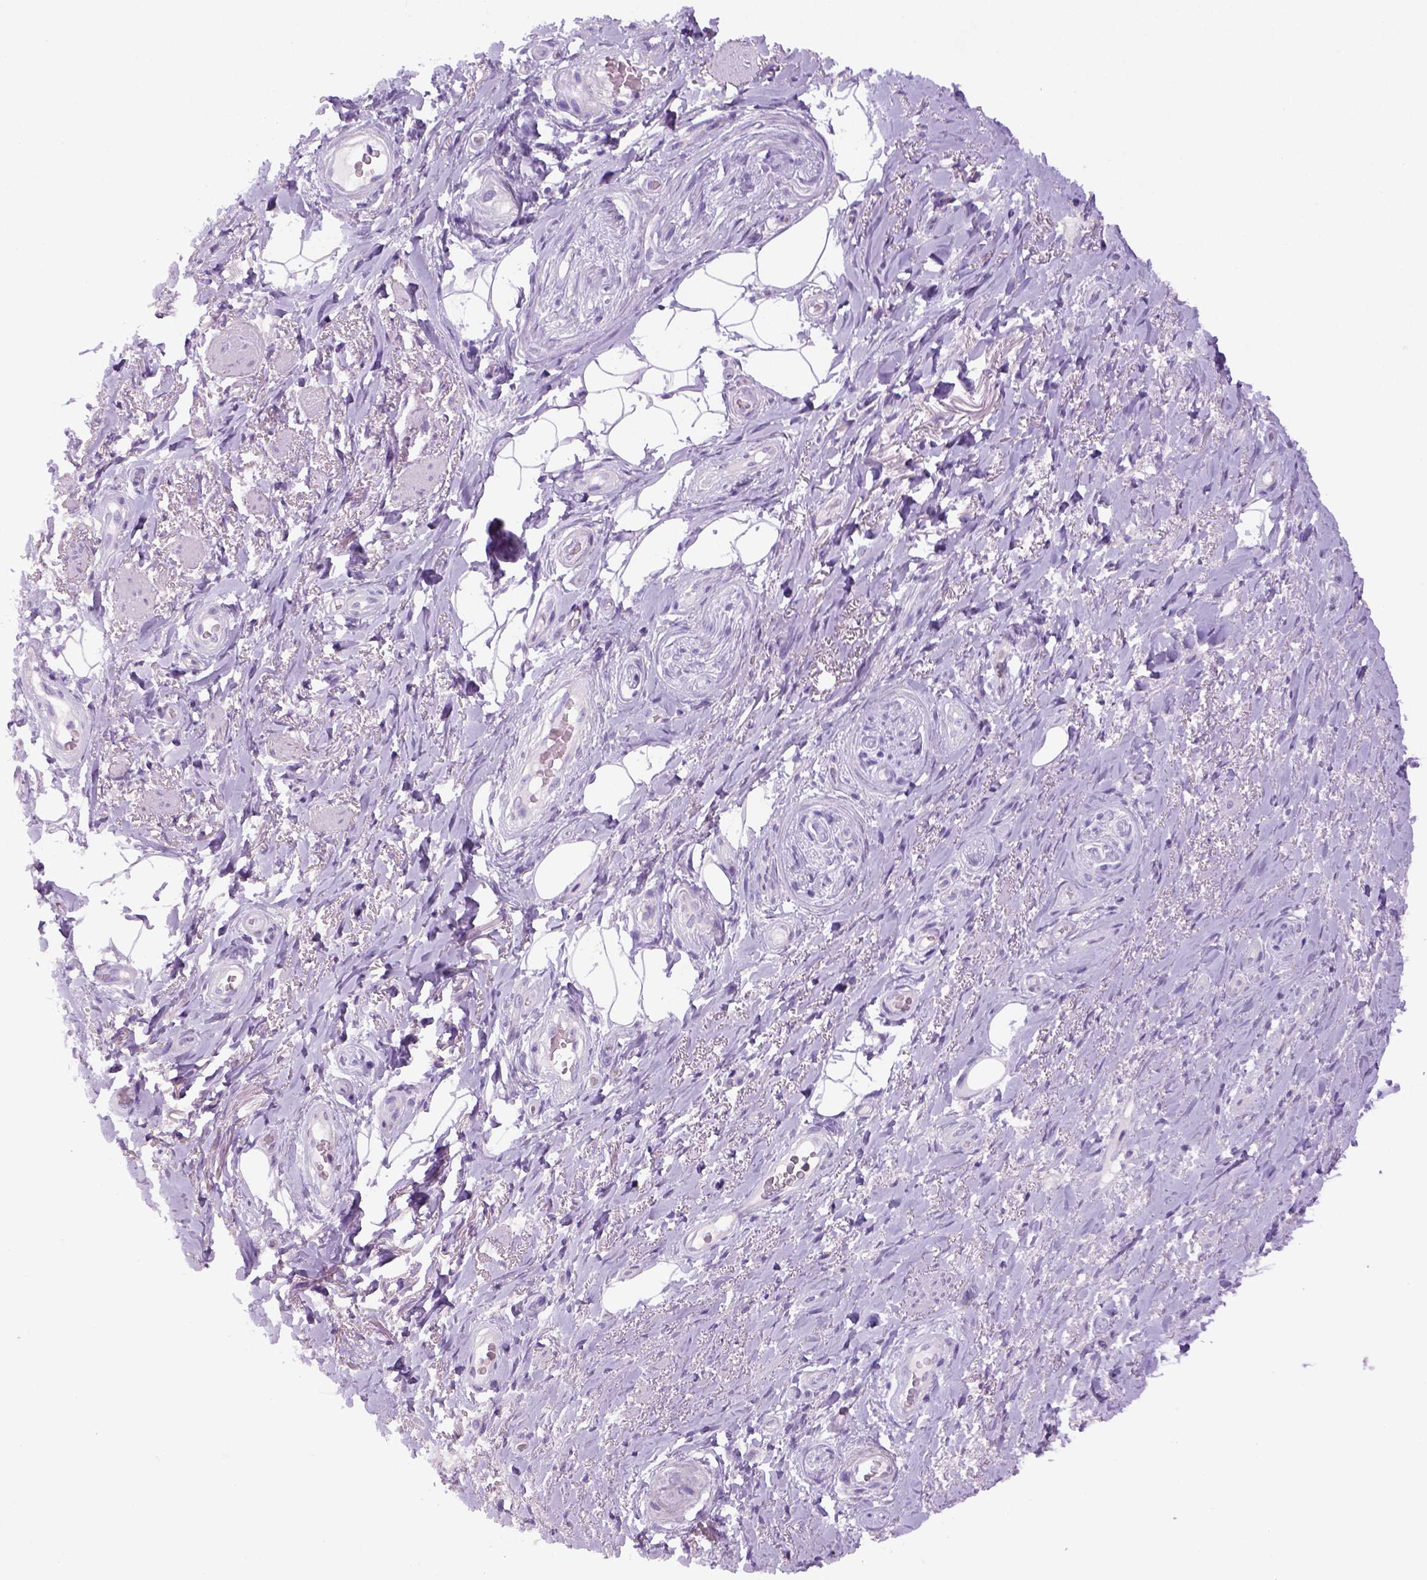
{"staining": {"intensity": "negative", "quantity": "none", "location": "none"}, "tissue": "adipose tissue", "cell_type": "Adipocytes", "image_type": "normal", "snomed": [{"axis": "morphology", "description": "Normal tissue, NOS"}, {"axis": "topography", "description": "Anal"}, {"axis": "topography", "description": "Peripheral nerve tissue"}], "caption": "An IHC photomicrograph of normal adipose tissue is shown. There is no staining in adipocytes of adipose tissue.", "gene": "DNAH11", "patient": {"sex": "male", "age": 53}}